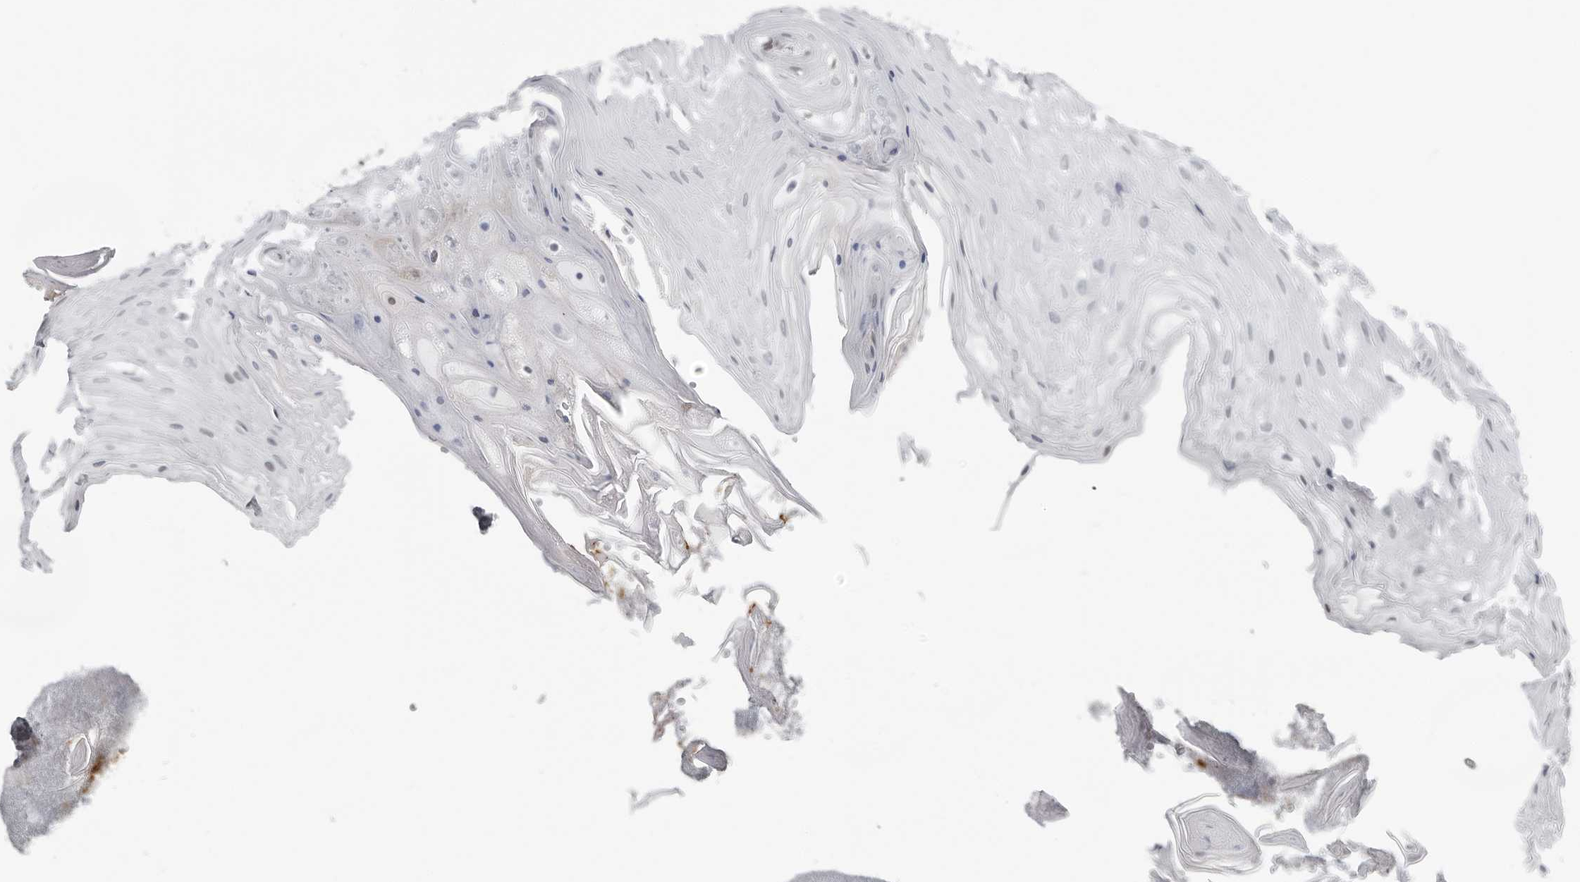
{"staining": {"intensity": "weak", "quantity": "<25%", "location": "nuclear"}, "tissue": "oral mucosa", "cell_type": "Squamous epithelial cells", "image_type": "normal", "snomed": [{"axis": "morphology", "description": "Normal tissue, NOS"}, {"axis": "morphology", "description": "Squamous cell carcinoma, NOS"}, {"axis": "topography", "description": "Skeletal muscle"}, {"axis": "topography", "description": "Oral tissue"}, {"axis": "topography", "description": "Salivary gland"}, {"axis": "topography", "description": "Head-Neck"}], "caption": "IHC micrograph of unremarkable oral mucosa stained for a protein (brown), which exhibits no positivity in squamous epithelial cells.", "gene": "PPP1R42", "patient": {"sex": "male", "age": 54}}